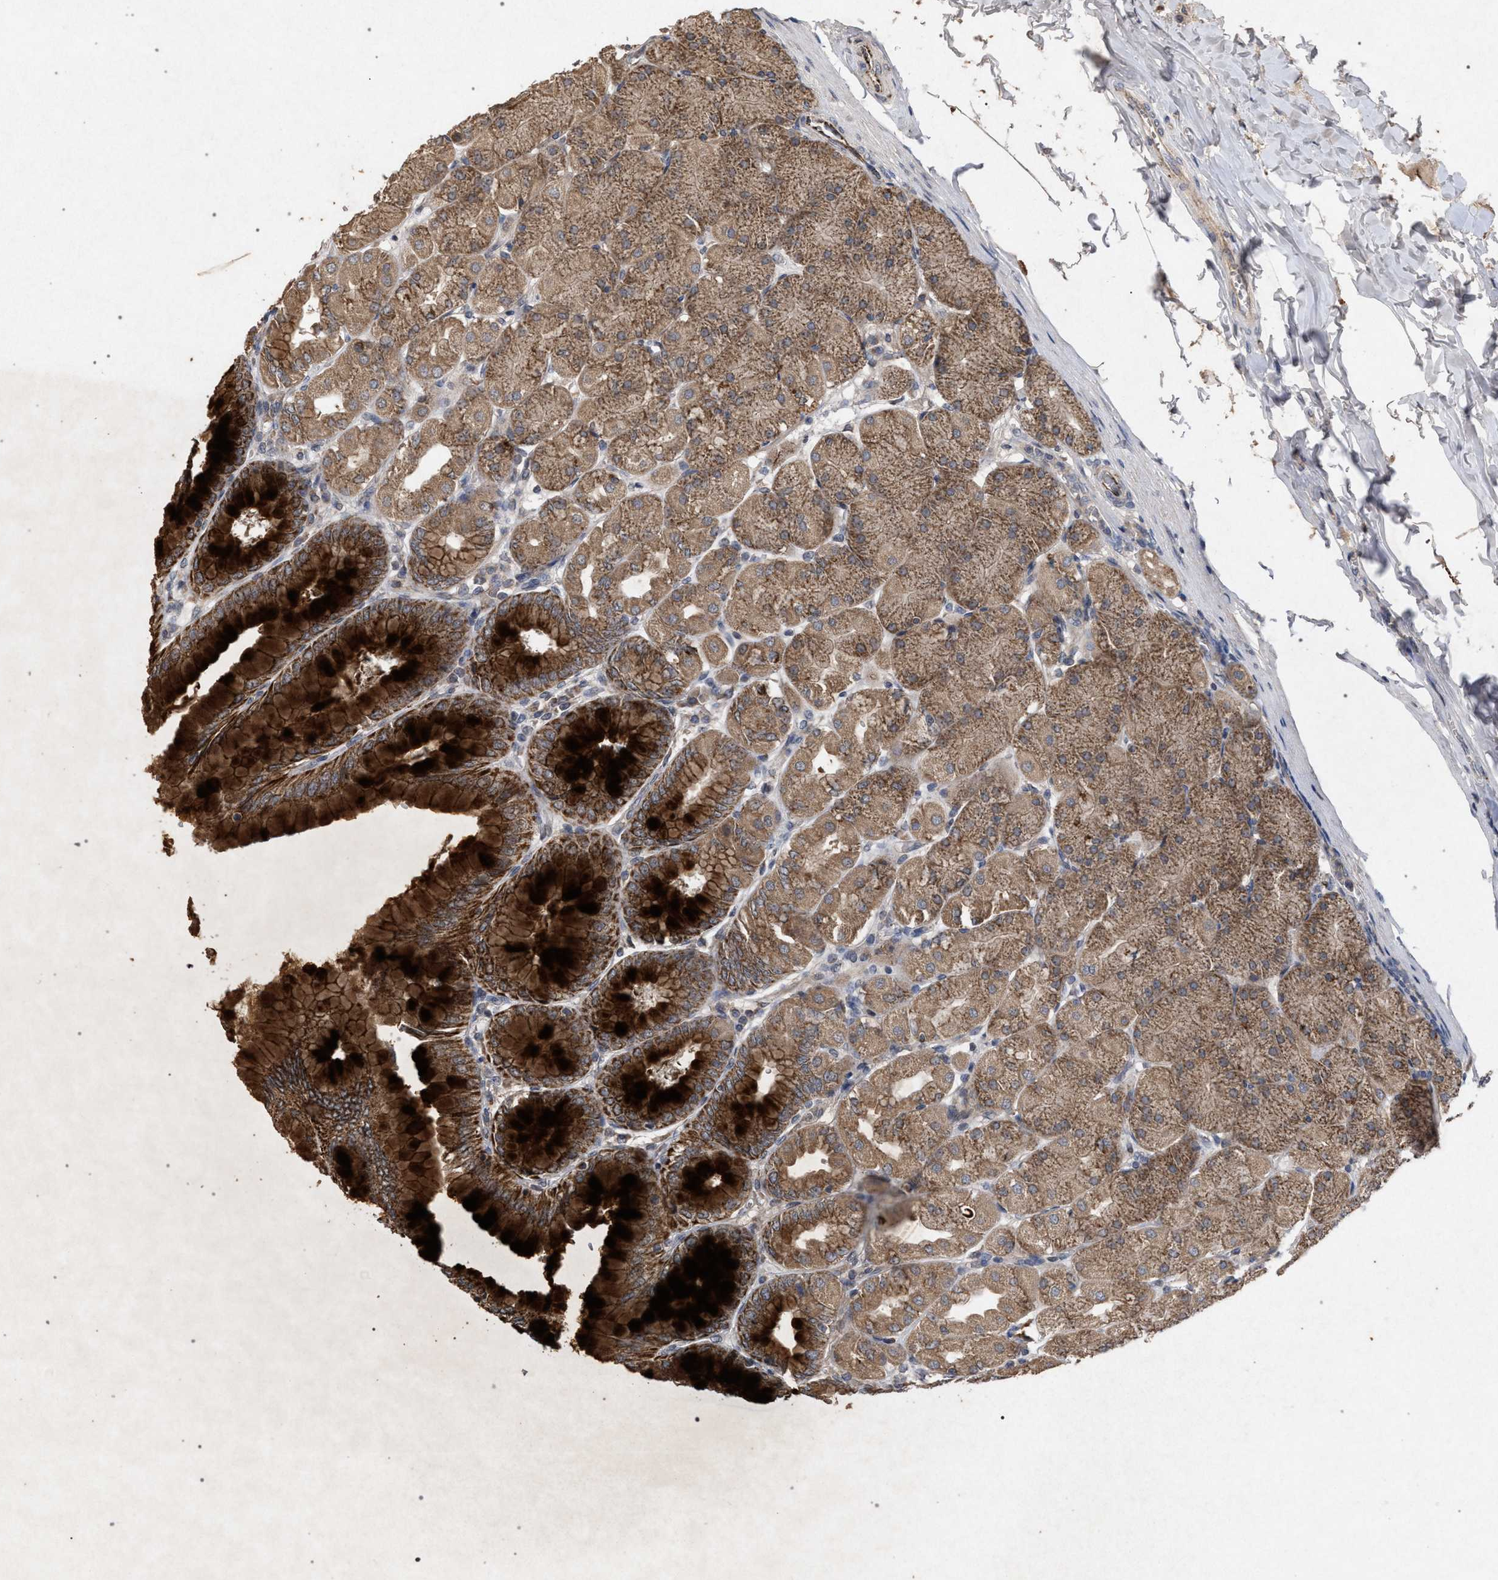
{"staining": {"intensity": "strong", "quantity": ">75%", "location": "cytoplasmic/membranous"}, "tissue": "stomach", "cell_type": "Glandular cells", "image_type": "normal", "snomed": [{"axis": "morphology", "description": "Normal tissue, NOS"}, {"axis": "topography", "description": "Stomach, upper"}], "caption": "Human stomach stained for a protein (brown) displays strong cytoplasmic/membranous positive expression in about >75% of glandular cells.", "gene": "PKD2L1", "patient": {"sex": "female", "age": 56}}